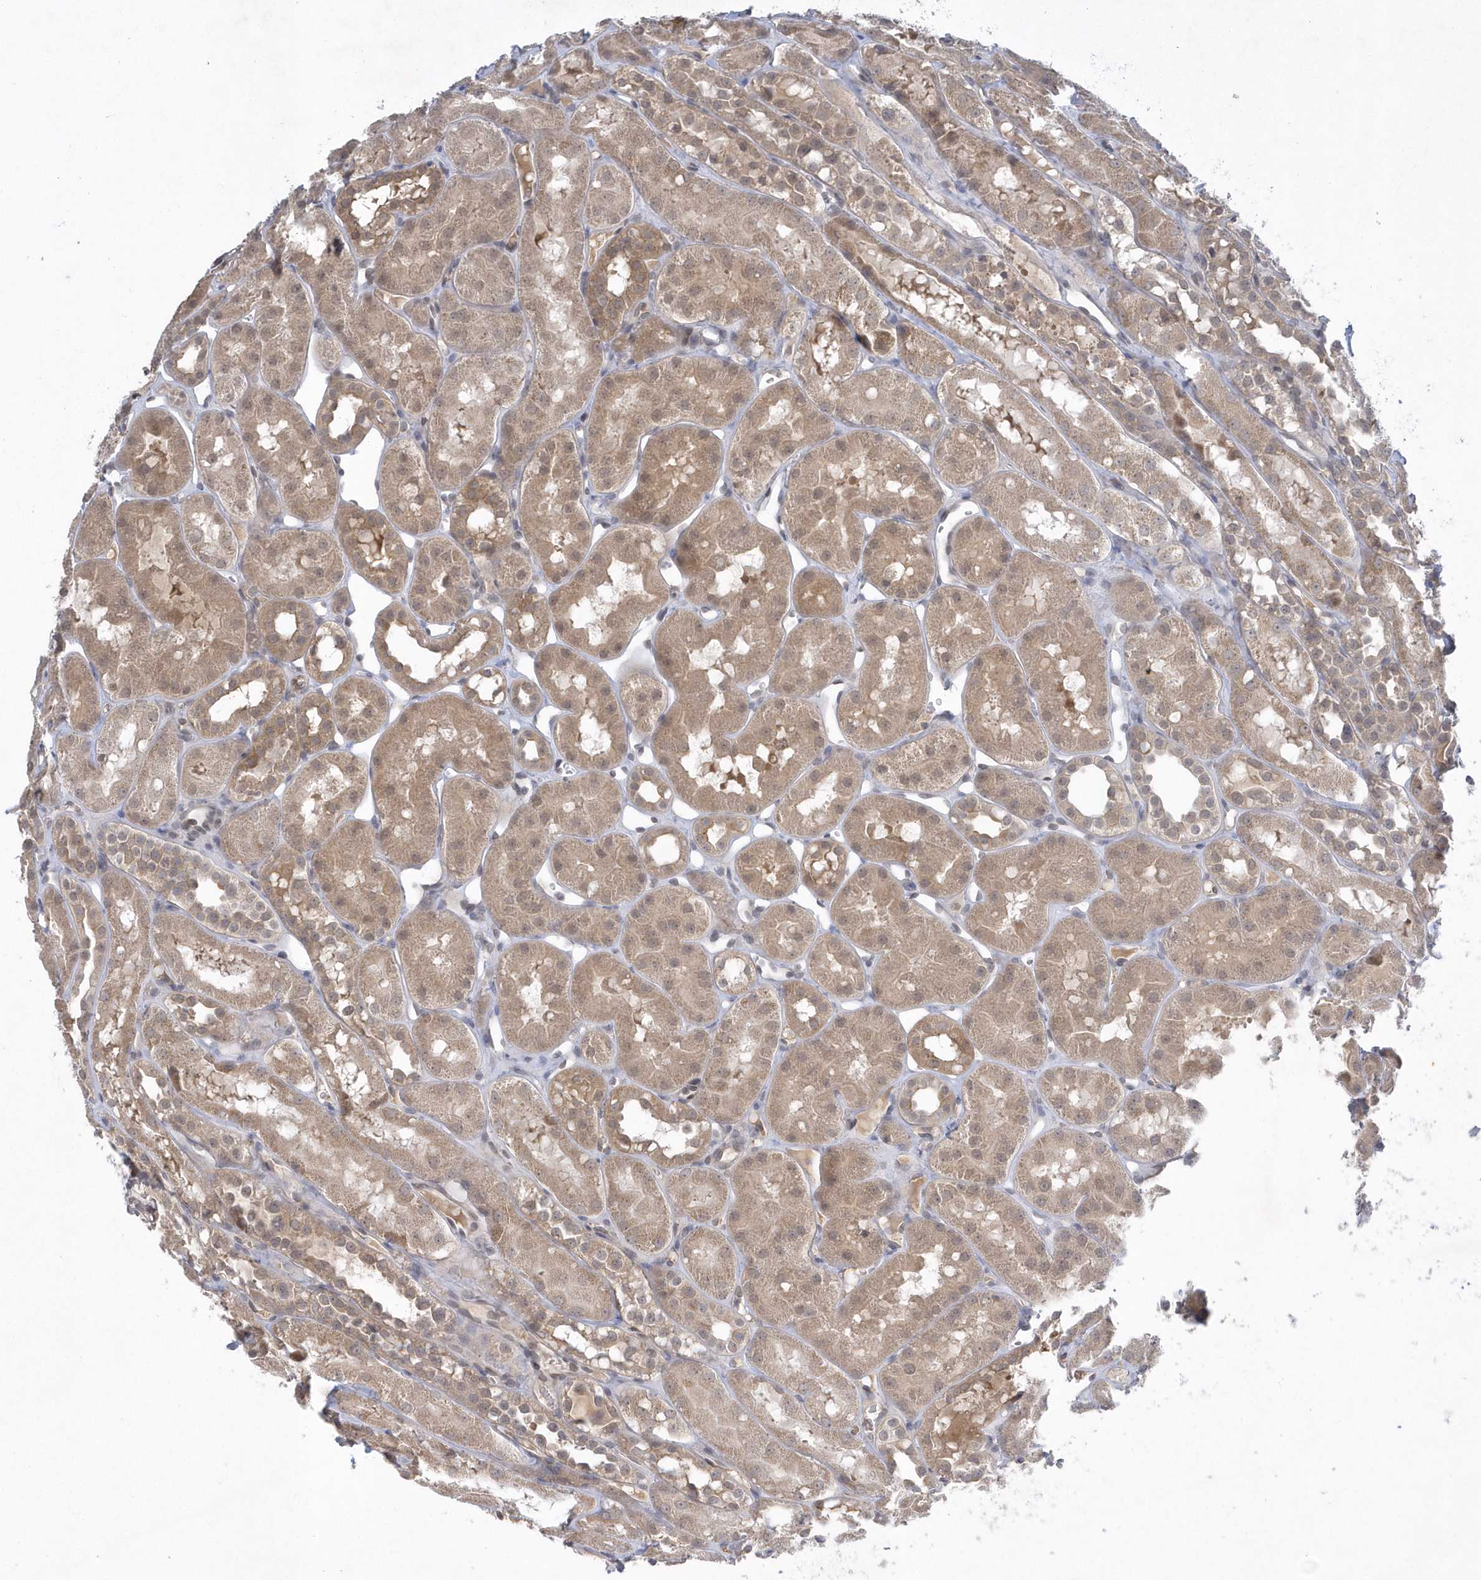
{"staining": {"intensity": "negative", "quantity": "none", "location": "none"}, "tissue": "kidney", "cell_type": "Cells in glomeruli", "image_type": "normal", "snomed": [{"axis": "morphology", "description": "Normal tissue, NOS"}, {"axis": "topography", "description": "Kidney"}], "caption": "Immunohistochemistry histopathology image of normal kidney: human kidney stained with DAB exhibits no significant protein positivity in cells in glomeruli.", "gene": "ZC3H12D", "patient": {"sex": "male", "age": 16}}